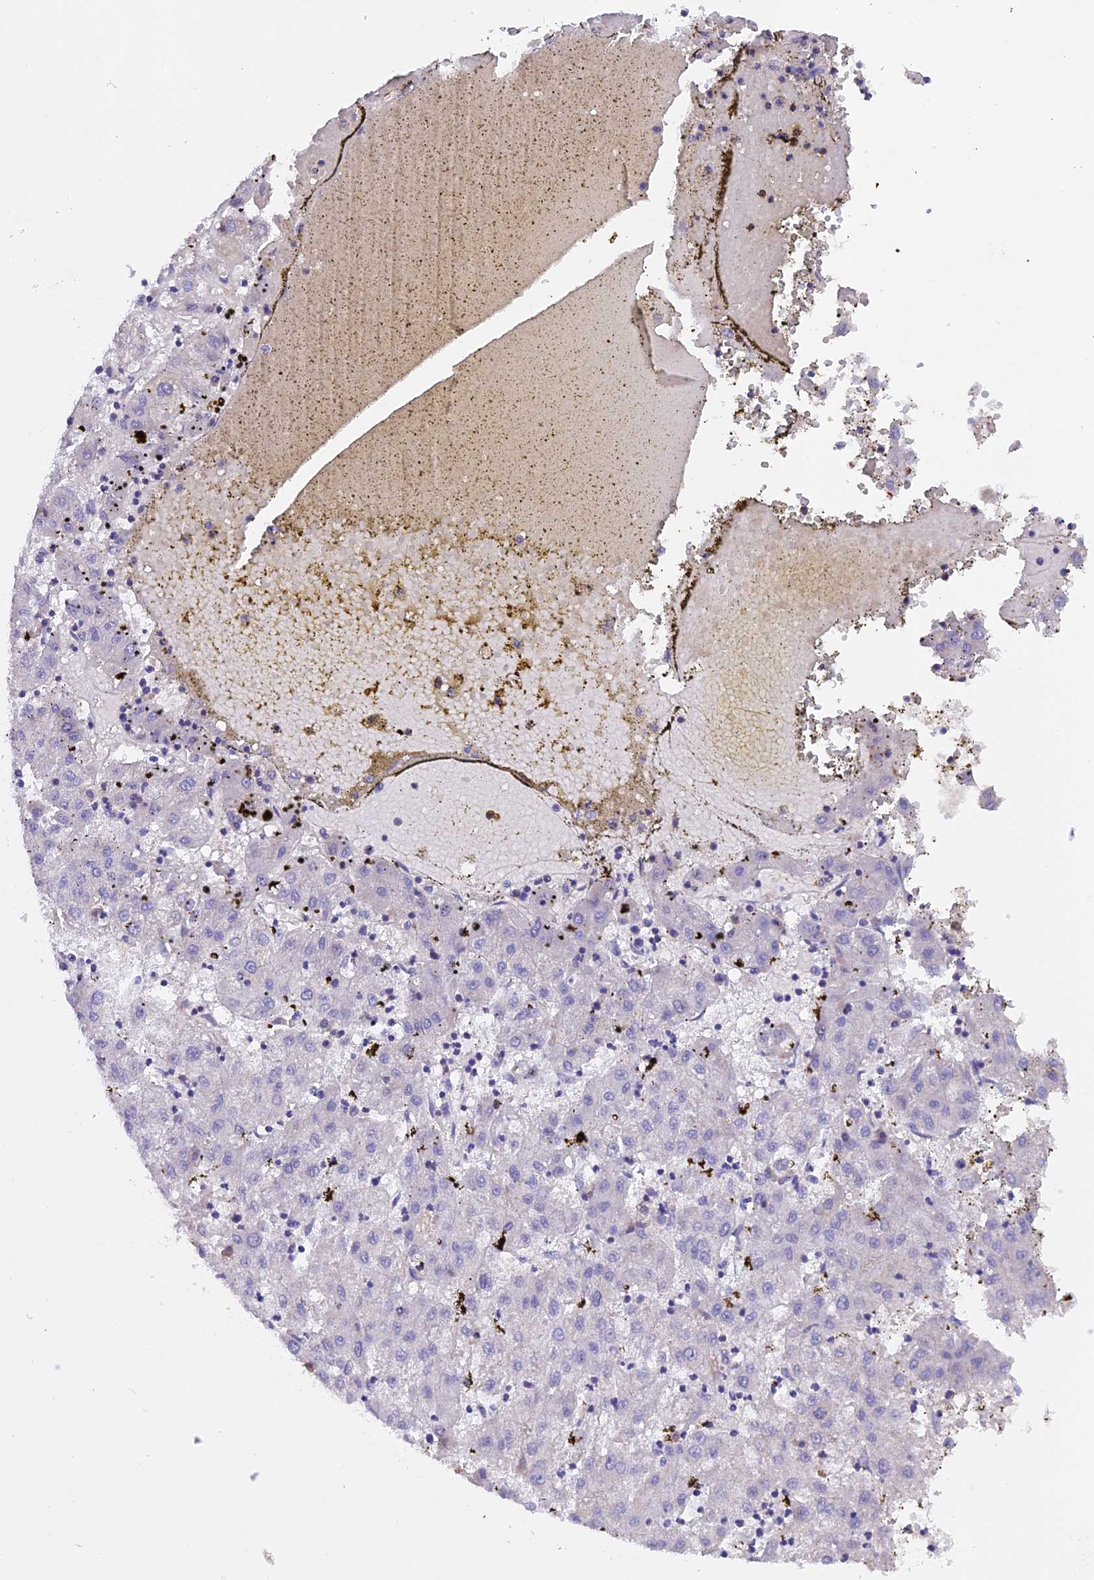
{"staining": {"intensity": "negative", "quantity": "none", "location": "none"}, "tissue": "liver cancer", "cell_type": "Tumor cells", "image_type": "cancer", "snomed": [{"axis": "morphology", "description": "Carcinoma, Hepatocellular, NOS"}, {"axis": "topography", "description": "Liver"}], "caption": "A micrograph of human liver hepatocellular carcinoma is negative for staining in tumor cells. (DAB (3,3'-diaminobenzidine) IHC with hematoxylin counter stain).", "gene": "LPXN", "patient": {"sex": "male", "age": 72}}